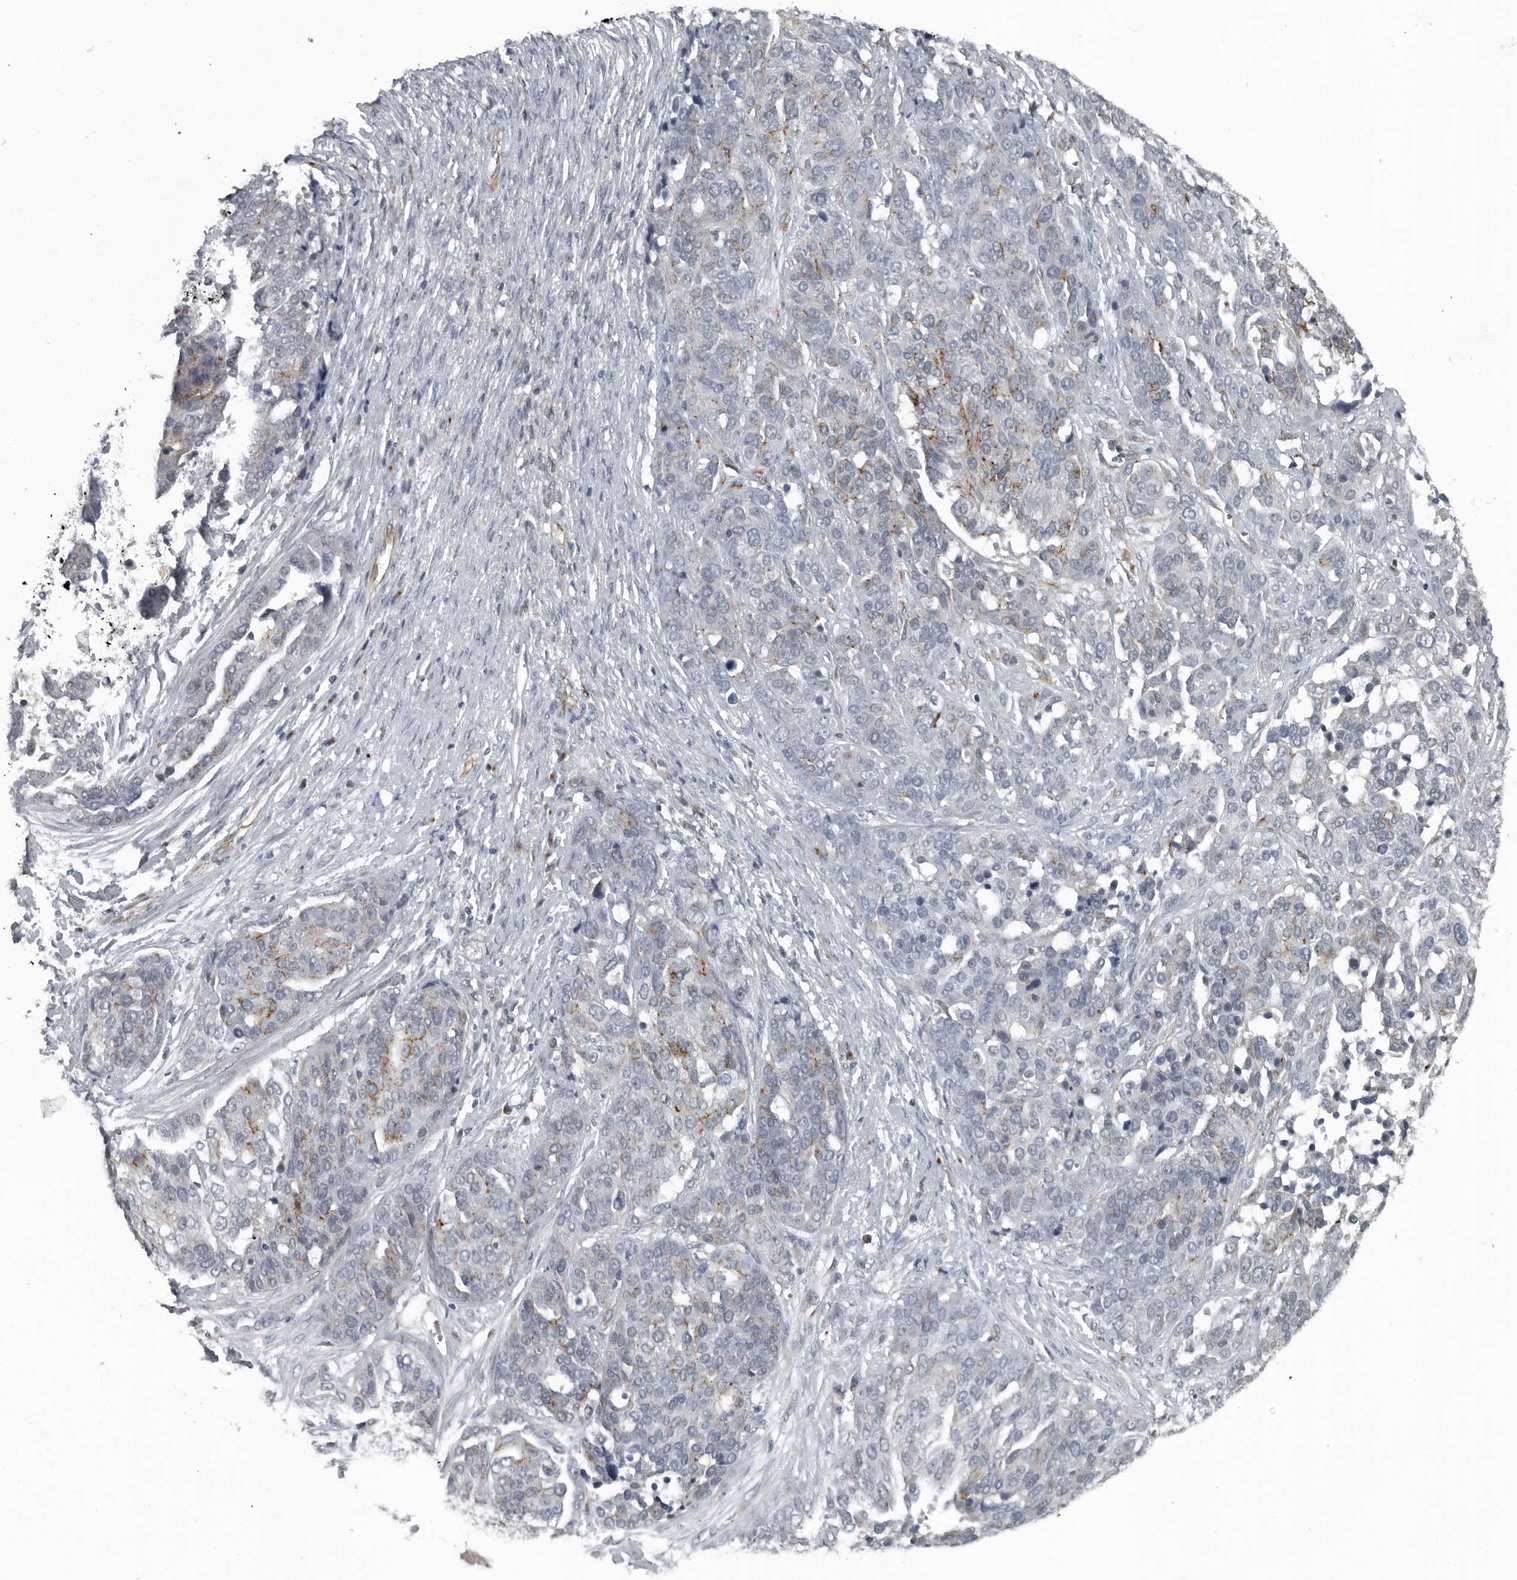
{"staining": {"intensity": "moderate", "quantity": "<25%", "location": "cytoplasmic/membranous"}, "tissue": "ovarian cancer", "cell_type": "Tumor cells", "image_type": "cancer", "snomed": [{"axis": "morphology", "description": "Cystadenocarcinoma, serous, NOS"}, {"axis": "topography", "description": "Ovary"}], "caption": "About <25% of tumor cells in ovarian cancer (serous cystadenocarcinoma) display moderate cytoplasmic/membranous protein expression as visualized by brown immunohistochemical staining.", "gene": "GAK", "patient": {"sex": "female", "age": 44}}